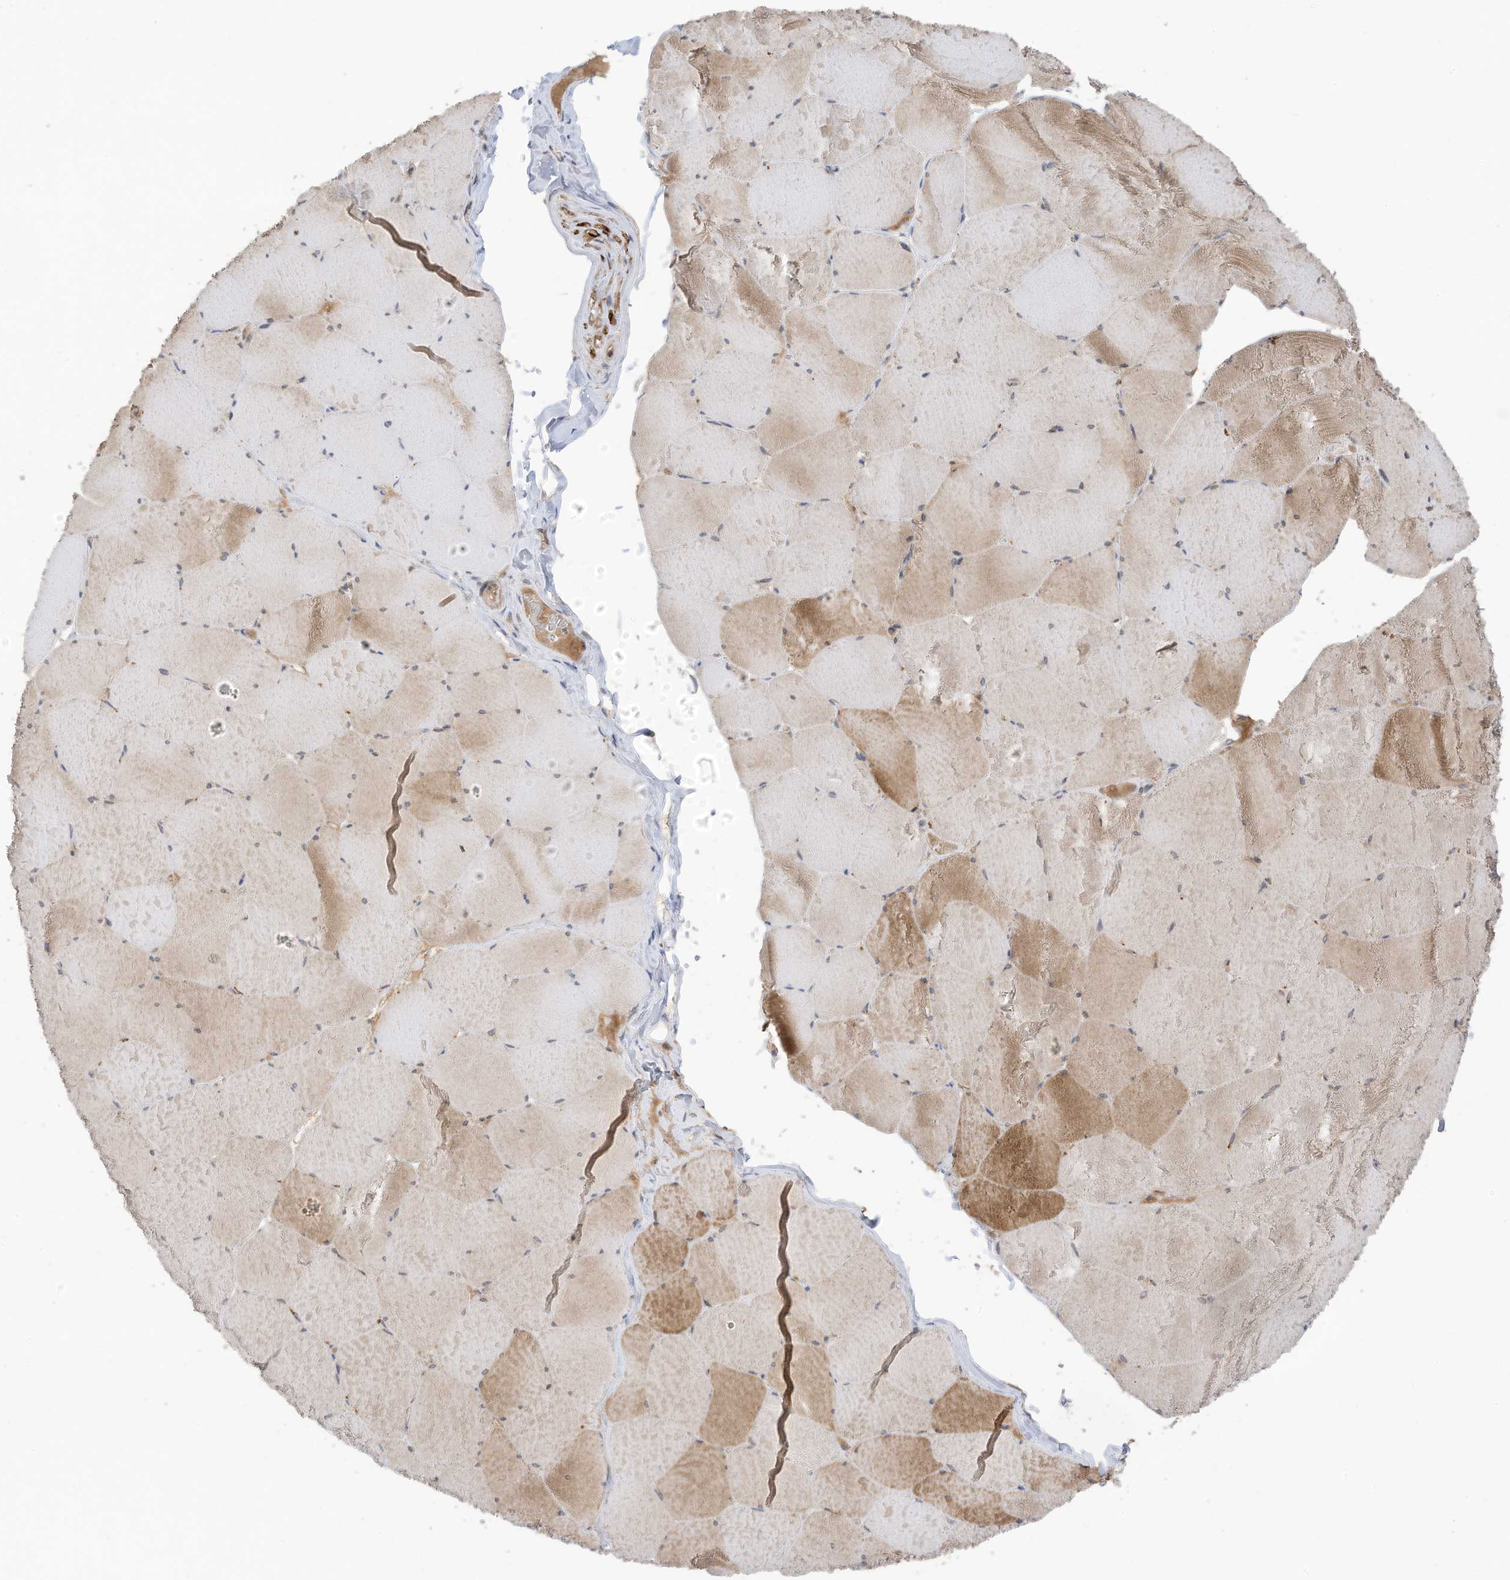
{"staining": {"intensity": "moderate", "quantity": "25%-75%", "location": "cytoplasmic/membranous"}, "tissue": "skeletal muscle", "cell_type": "Myocytes", "image_type": "normal", "snomed": [{"axis": "morphology", "description": "Normal tissue, NOS"}, {"axis": "topography", "description": "Skeletal muscle"}, {"axis": "topography", "description": "Head-Neck"}], "caption": "Protein positivity by IHC shows moderate cytoplasmic/membranous positivity in about 25%-75% of myocytes in unremarkable skeletal muscle.", "gene": "REC8", "patient": {"sex": "male", "age": 66}}